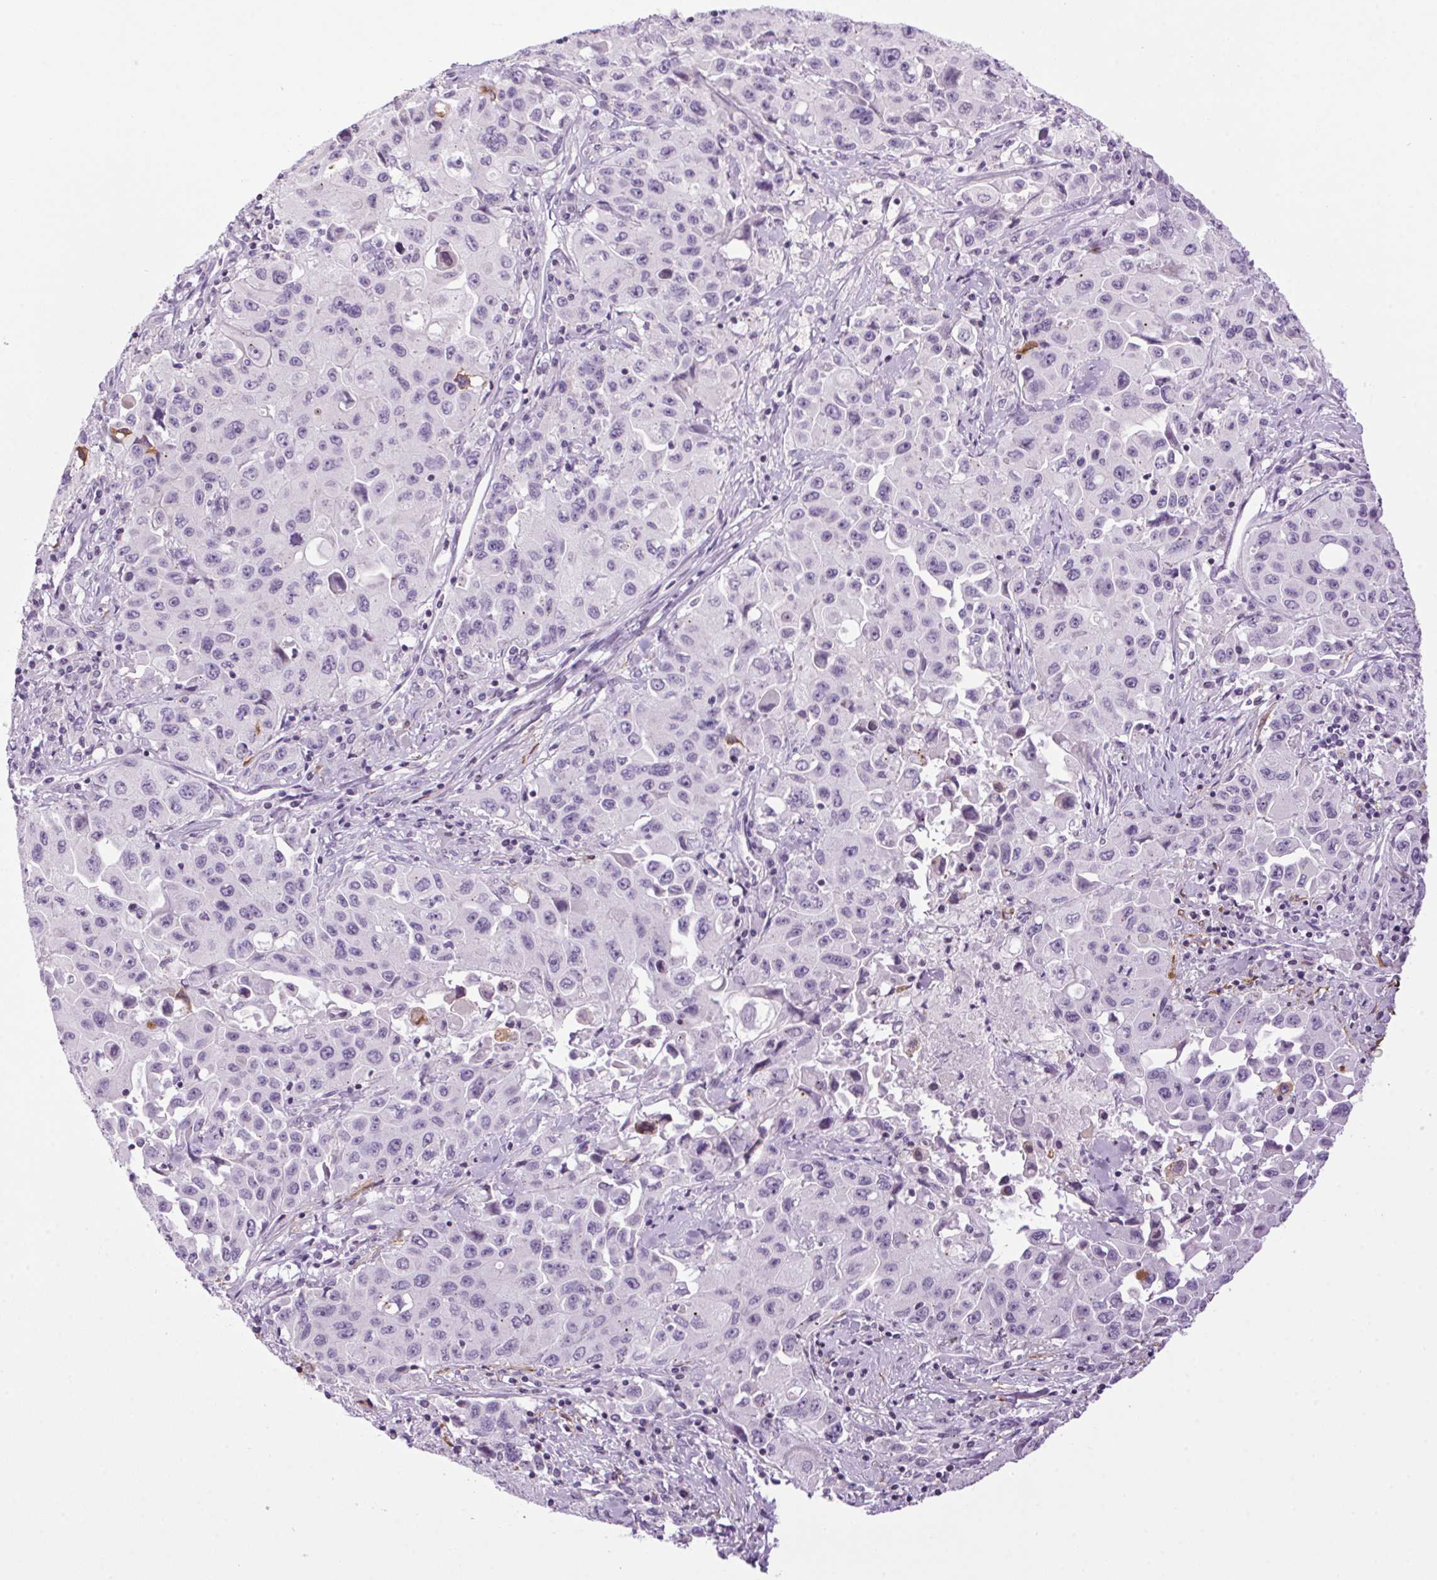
{"staining": {"intensity": "negative", "quantity": "none", "location": "none"}, "tissue": "lung cancer", "cell_type": "Tumor cells", "image_type": "cancer", "snomed": [{"axis": "morphology", "description": "Squamous cell carcinoma, NOS"}, {"axis": "topography", "description": "Lung"}], "caption": "Immunohistochemistry (IHC) of human lung squamous cell carcinoma displays no positivity in tumor cells.", "gene": "TMEM88B", "patient": {"sex": "male", "age": 63}}